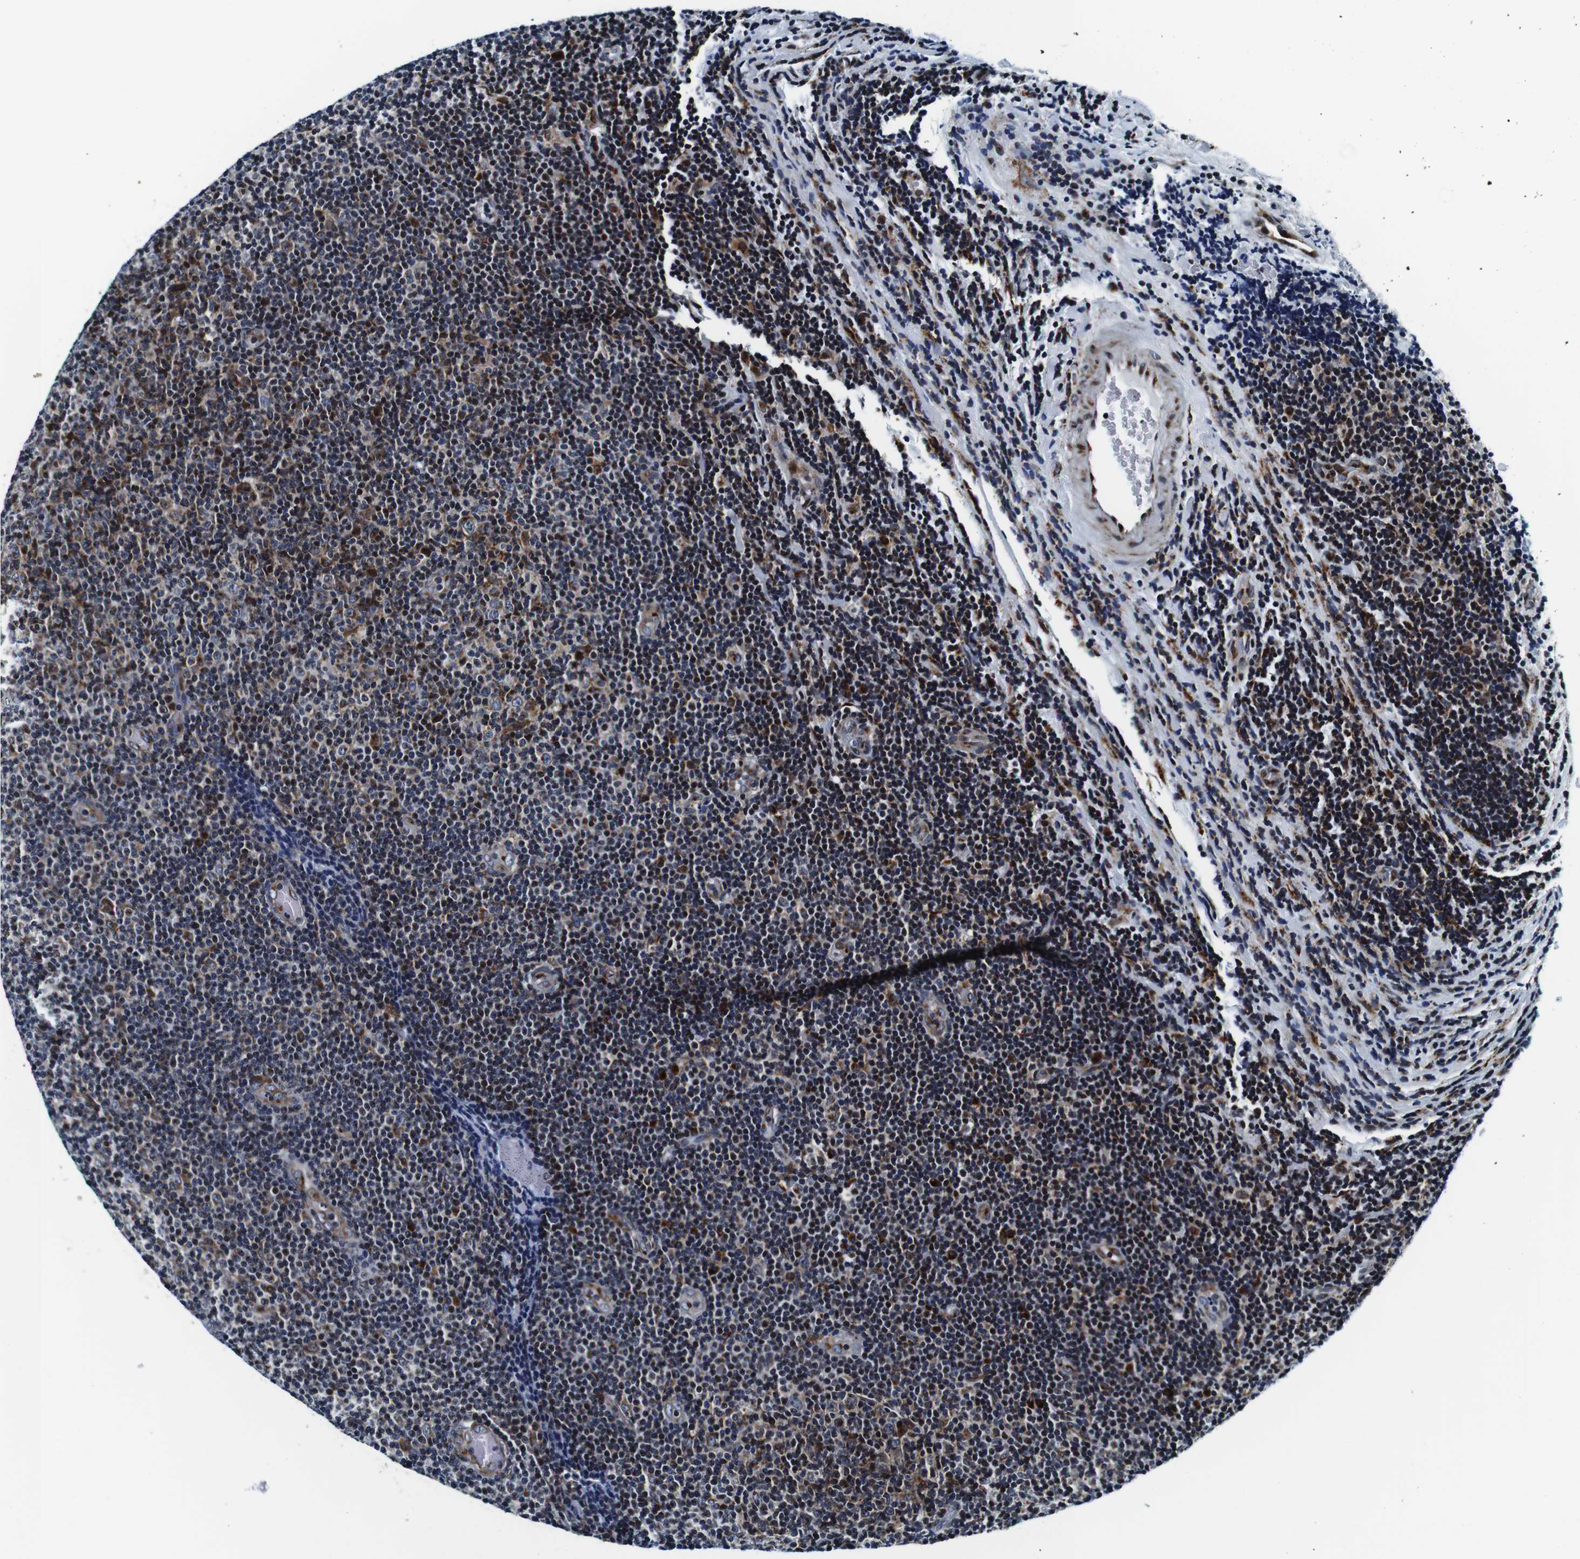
{"staining": {"intensity": "moderate", "quantity": "25%-75%", "location": "cytoplasmic/membranous,nuclear"}, "tissue": "lymphoma", "cell_type": "Tumor cells", "image_type": "cancer", "snomed": [{"axis": "morphology", "description": "Malignant lymphoma, non-Hodgkin's type, Low grade"}, {"axis": "topography", "description": "Lymph node"}], "caption": "Lymphoma was stained to show a protein in brown. There is medium levels of moderate cytoplasmic/membranous and nuclear staining in about 25%-75% of tumor cells. Immunohistochemistry (ihc) stains the protein of interest in brown and the nuclei are stained blue.", "gene": "FAR2", "patient": {"sex": "male", "age": 83}}